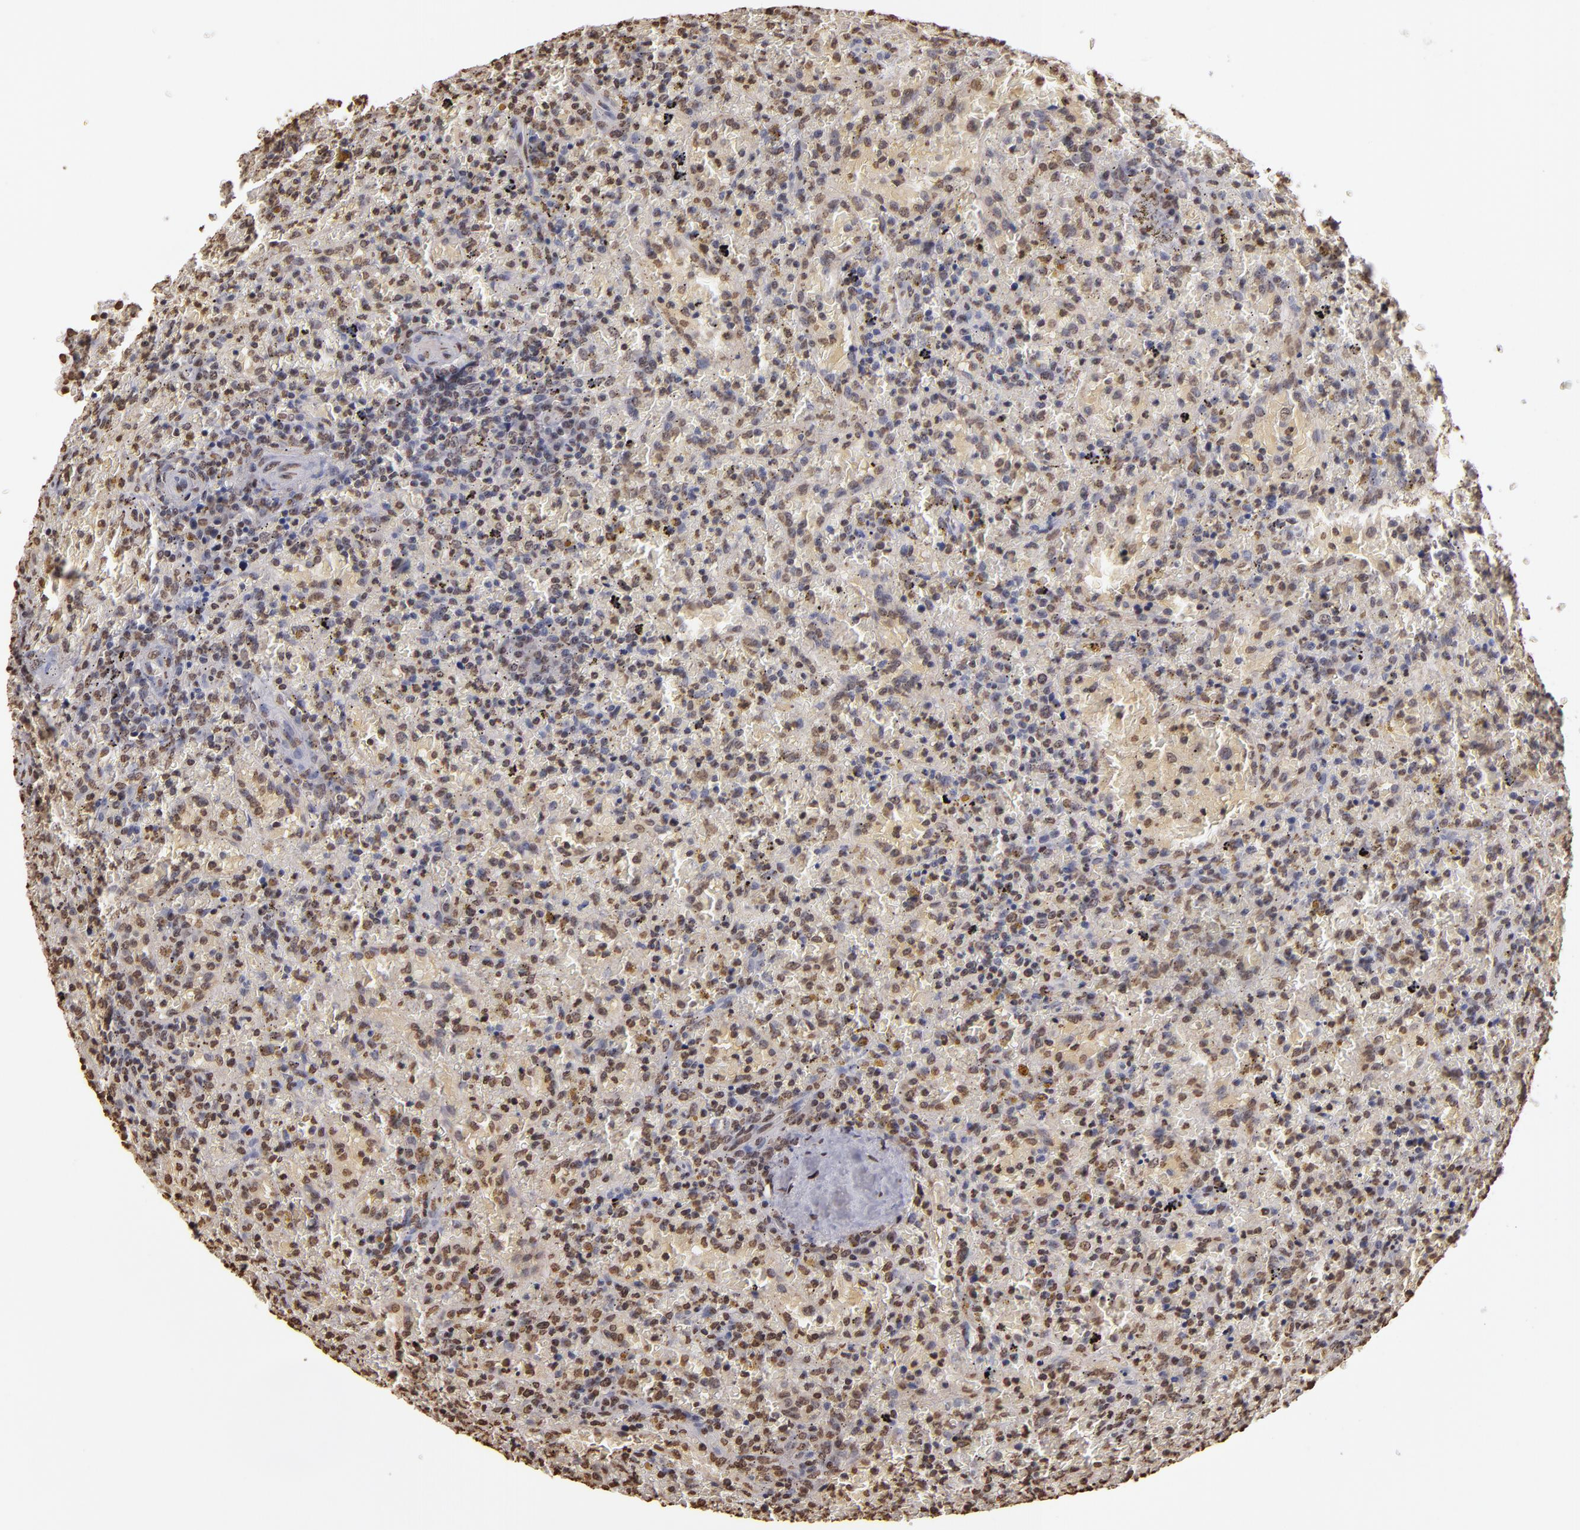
{"staining": {"intensity": "weak", "quantity": "25%-75%", "location": "nuclear"}, "tissue": "lymphoma", "cell_type": "Tumor cells", "image_type": "cancer", "snomed": [{"axis": "morphology", "description": "Malignant lymphoma, non-Hodgkin's type, High grade"}, {"axis": "topography", "description": "Spleen"}, {"axis": "topography", "description": "Lymph node"}], "caption": "IHC photomicrograph of neoplastic tissue: human high-grade malignant lymphoma, non-Hodgkin's type stained using IHC shows low levels of weak protein expression localized specifically in the nuclear of tumor cells, appearing as a nuclear brown color.", "gene": "LBX1", "patient": {"sex": "female", "age": 70}}